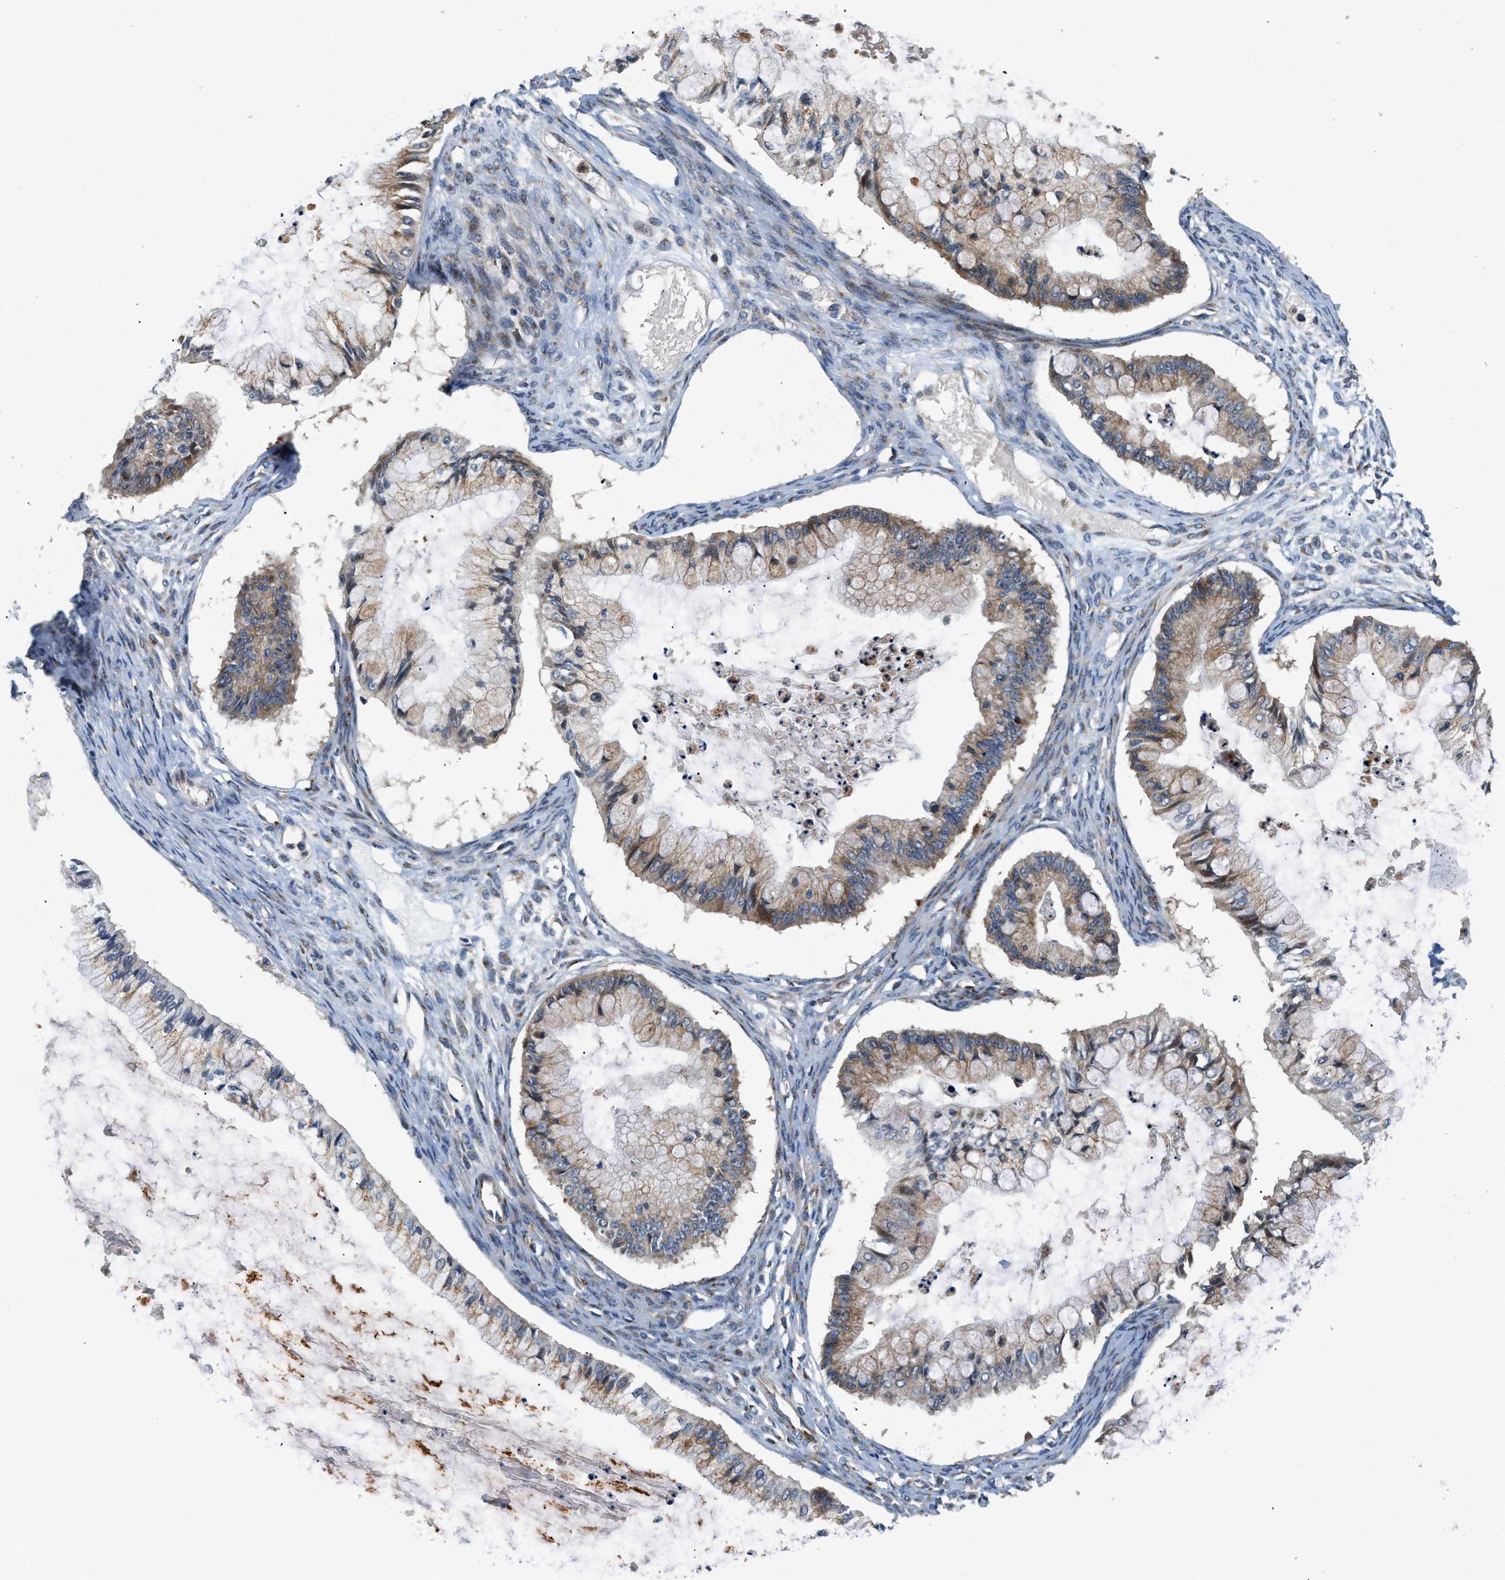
{"staining": {"intensity": "moderate", "quantity": ">75%", "location": "cytoplasmic/membranous"}, "tissue": "ovarian cancer", "cell_type": "Tumor cells", "image_type": "cancer", "snomed": [{"axis": "morphology", "description": "Cystadenocarcinoma, mucinous, NOS"}, {"axis": "topography", "description": "Ovary"}], "caption": "There is medium levels of moderate cytoplasmic/membranous positivity in tumor cells of ovarian cancer, as demonstrated by immunohistochemical staining (brown color).", "gene": "FUT8", "patient": {"sex": "female", "age": 57}}